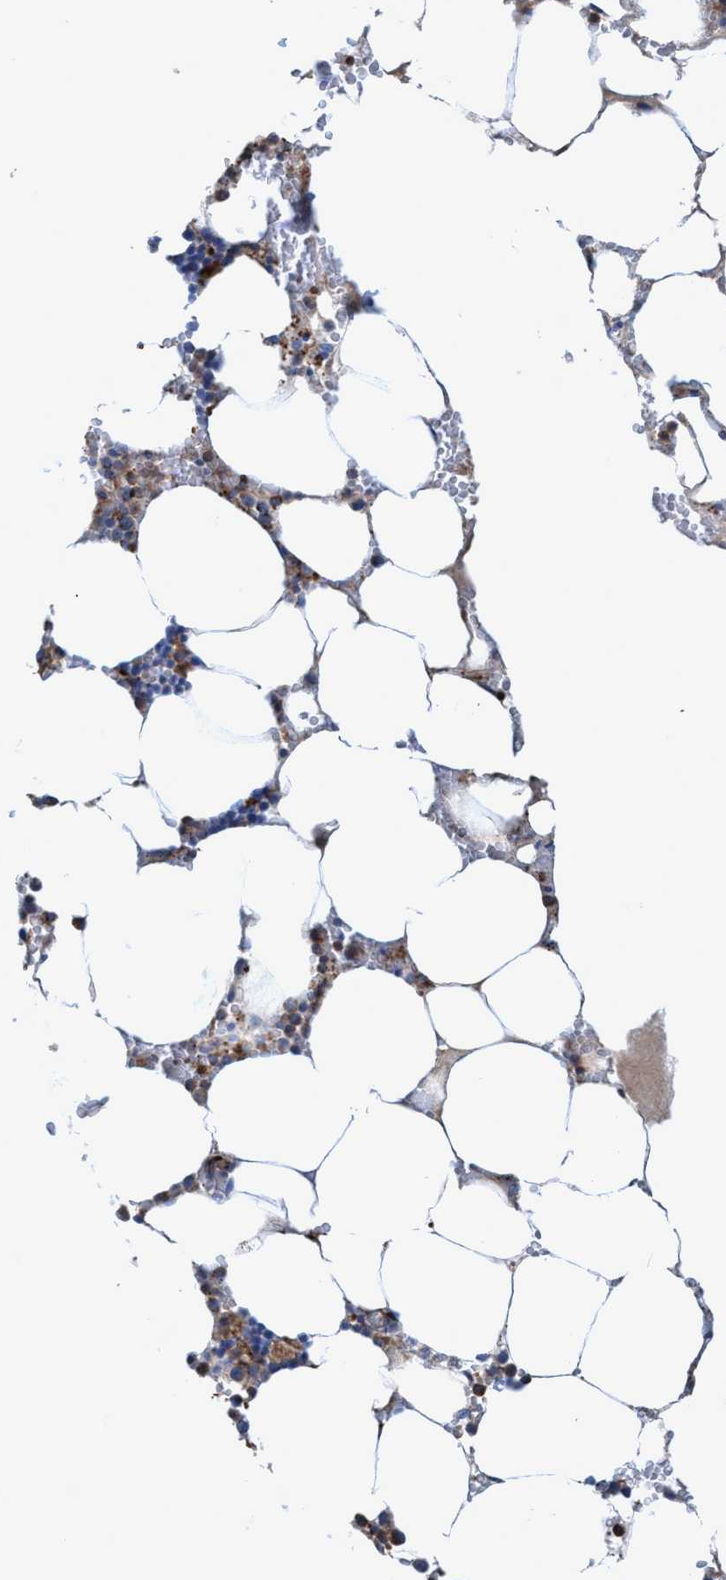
{"staining": {"intensity": "moderate", "quantity": "25%-75%", "location": "cytoplasmic/membranous"}, "tissue": "bone marrow", "cell_type": "Hematopoietic cells", "image_type": "normal", "snomed": [{"axis": "morphology", "description": "Normal tissue, NOS"}, {"axis": "topography", "description": "Bone marrow"}], "caption": "Immunohistochemistry of unremarkable bone marrow demonstrates medium levels of moderate cytoplasmic/membranous positivity in approximately 25%-75% of hematopoietic cells.", "gene": "TRIM65", "patient": {"sex": "male", "age": 70}}